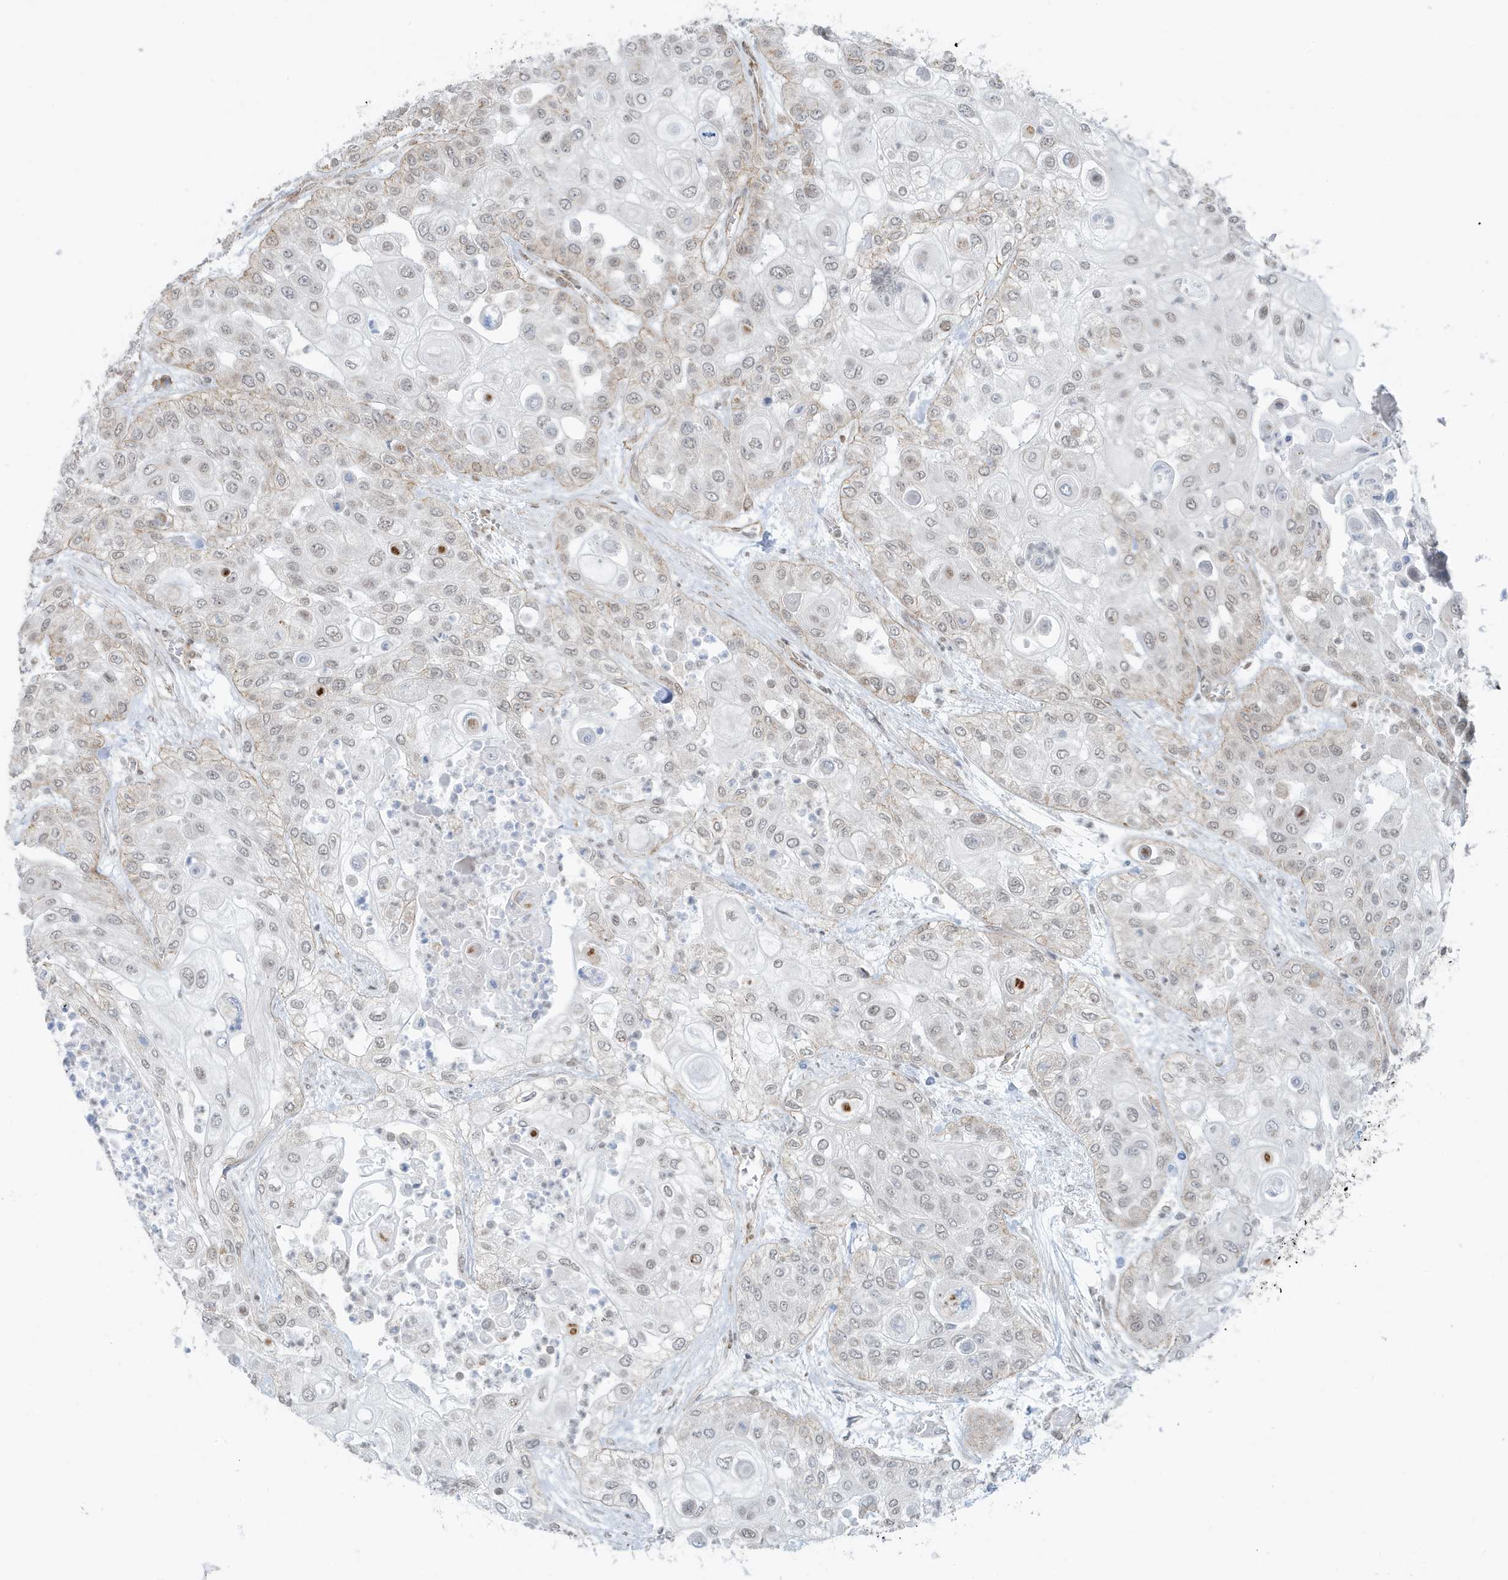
{"staining": {"intensity": "negative", "quantity": "none", "location": "none"}, "tissue": "urothelial cancer", "cell_type": "Tumor cells", "image_type": "cancer", "snomed": [{"axis": "morphology", "description": "Urothelial carcinoma, High grade"}, {"axis": "topography", "description": "Urinary bladder"}], "caption": "There is no significant positivity in tumor cells of urothelial cancer.", "gene": "CHCHD4", "patient": {"sex": "female", "age": 79}}